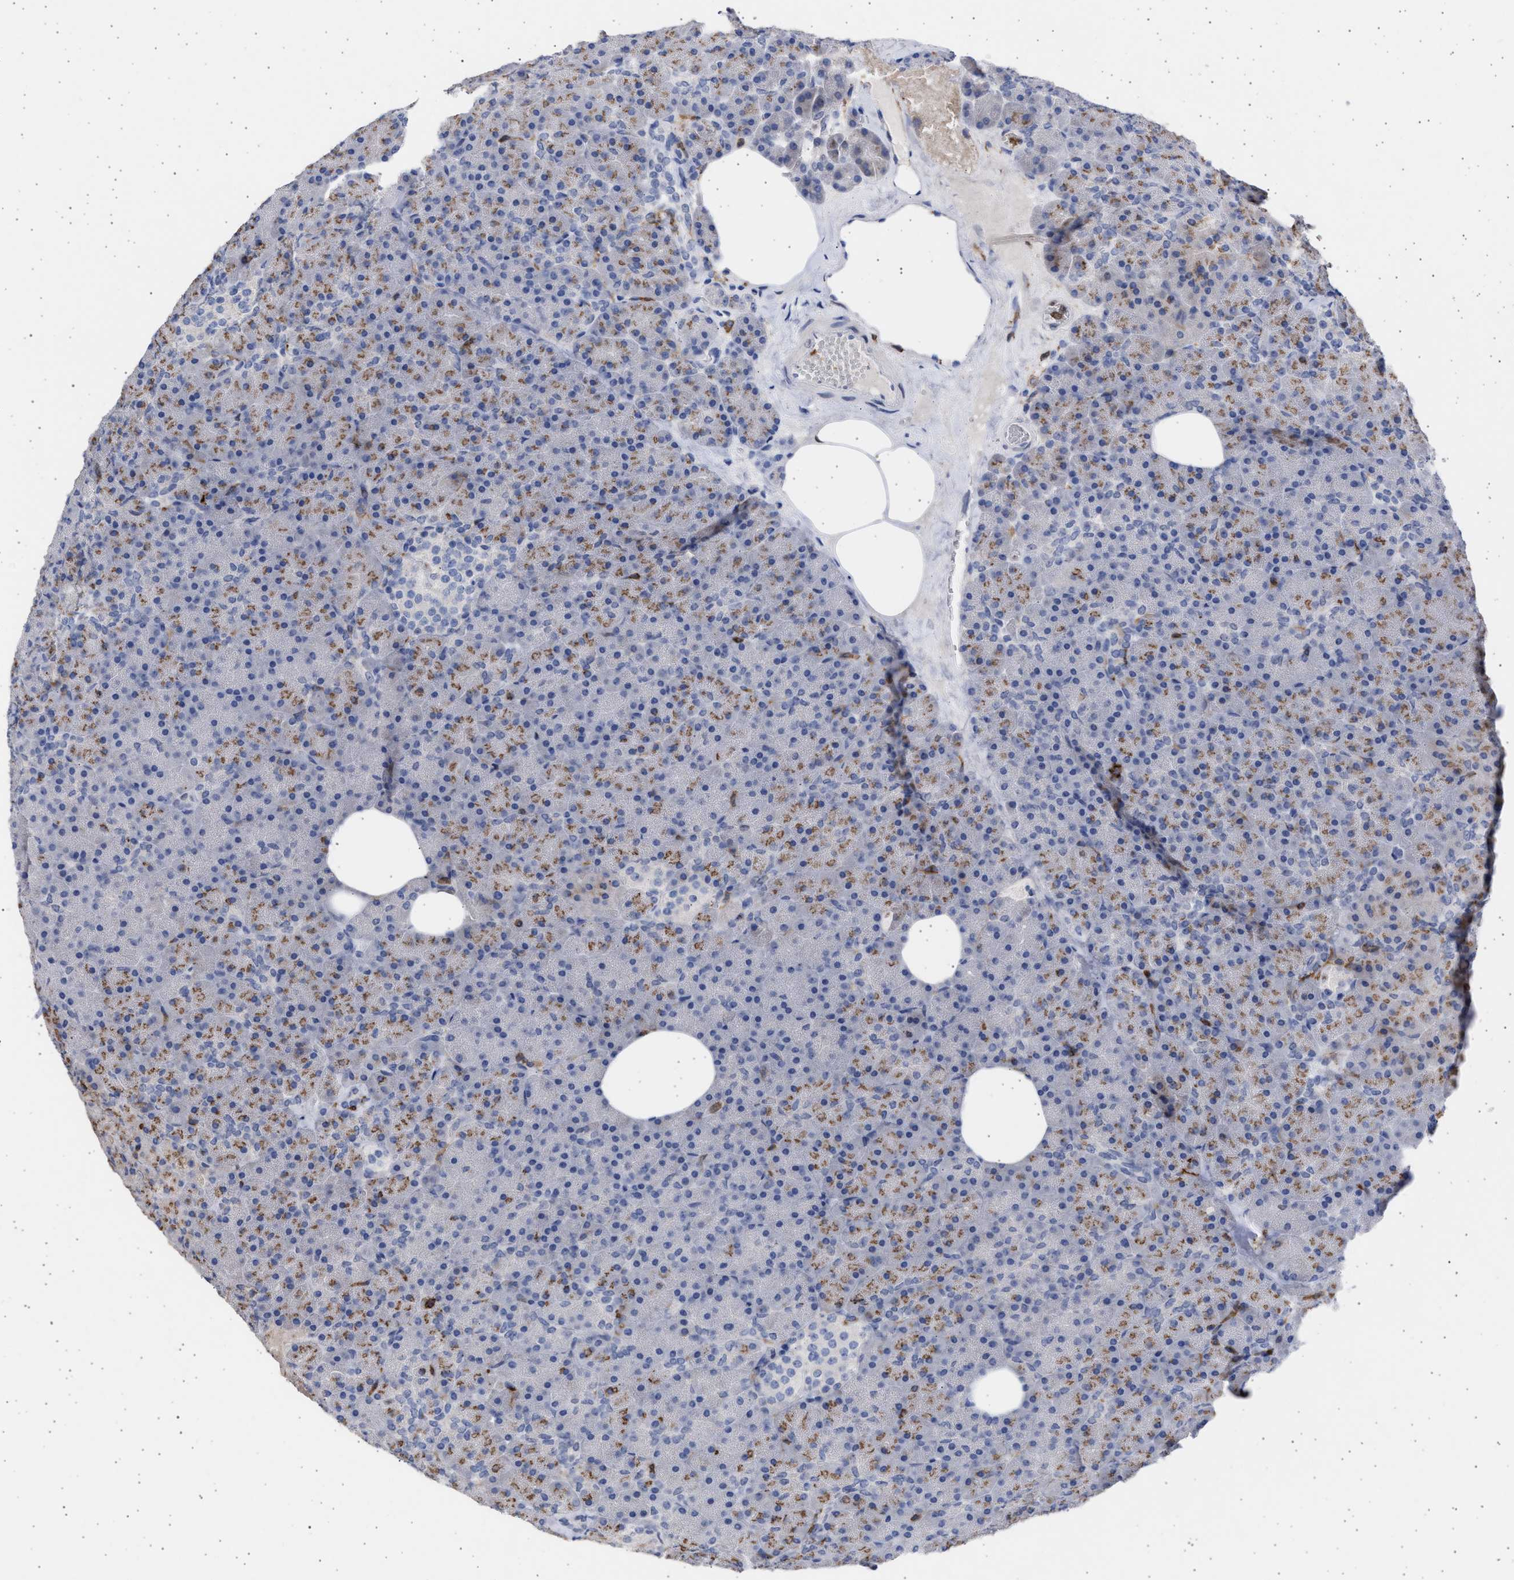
{"staining": {"intensity": "weak", "quantity": "25%-75%", "location": "cytoplasmic/membranous"}, "tissue": "pancreas", "cell_type": "Exocrine glandular cells", "image_type": "normal", "snomed": [{"axis": "morphology", "description": "Normal tissue, NOS"}, {"axis": "morphology", "description": "Carcinoid, malignant, NOS"}, {"axis": "topography", "description": "Pancreas"}], "caption": "Immunohistochemical staining of benign pancreas displays 25%-75% levels of weak cytoplasmic/membranous protein positivity in approximately 25%-75% of exocrine glandular cells. (Stains: DAB (3,3'-diaminobenzidine) in brown, nuclei in blue, Microscopy: brightfield microscopy at high magnification).", "gene": "FCER1A", "patient": {"sex": "female", "age": 35}}